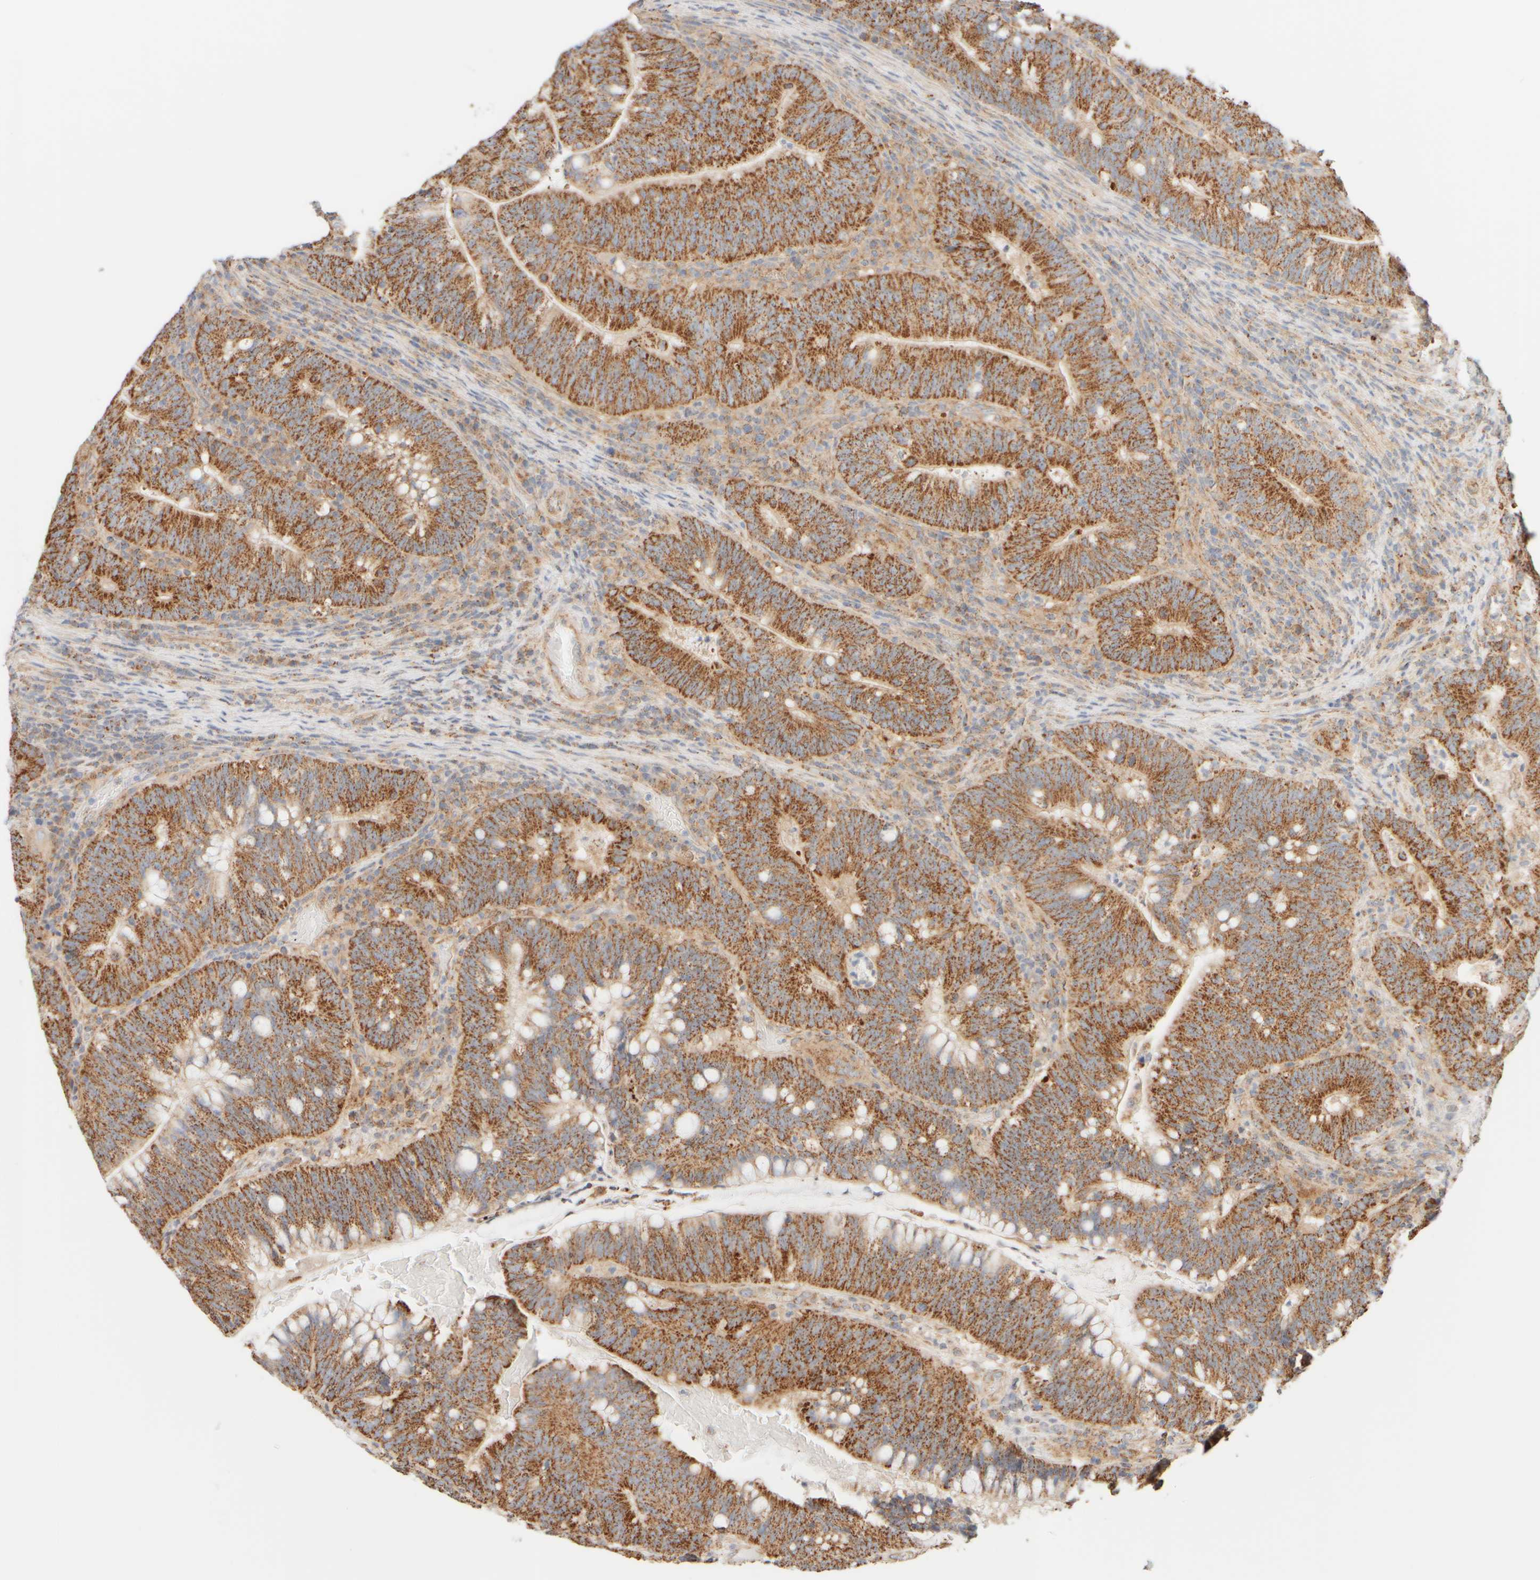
{"staining": {"intensity": "strong", "quantity": ">75%", "location": "cytoplasmic/membranous"}, "tissue": "colorectal cancer", "cell_type": "Tumor cells", "image_type": "cancer", "snomed": [{"axis": "morphology", "description": "Adenocarcinoma, NOS"}, {"axis": "topography", "description": "Colon"}], "caption": "Immunohistochemistry staining of colorectal cancer, which displays high levels of strong cytoplasmic/membranous staining in about >75% of tumor cells indicating strong cytoplasmic/membranous protein staining. The staining was performed using DAB (brown) for protein detection and nuclei were counterstained in hematoxylin (blue).", "gene": "APBB2", "patient": {"sex": "female", "age": 66}}